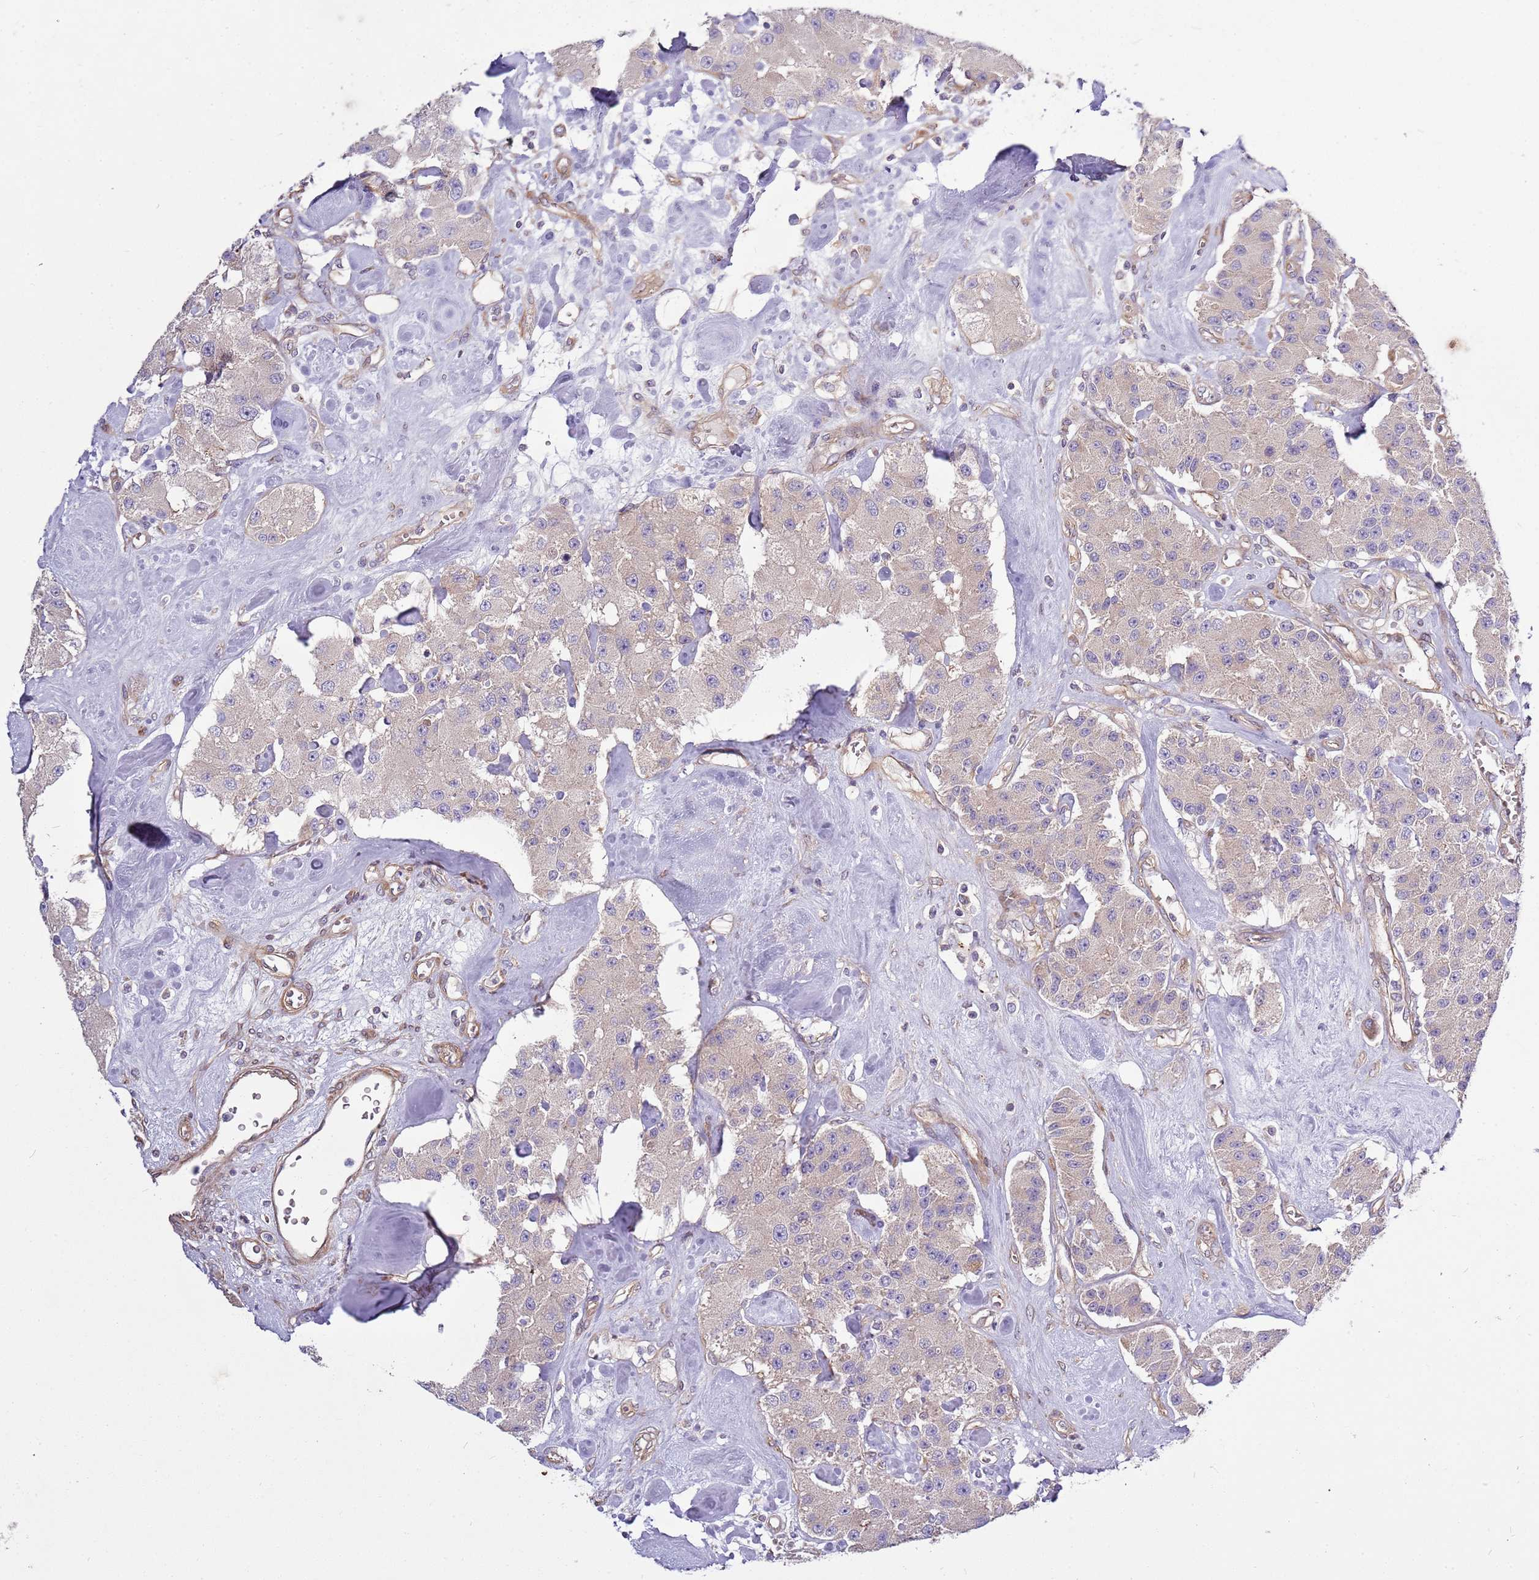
{"staining": {"intensity": "negative", "quantity": "none", "location": "none"}, "tissue": "carcinoid", "cell_type": "Tumor cells", "image_type": "cancer", "snomed": [{"axis": "morphology", "description": "Carcinoid, malignant, NOS"}, {"axis": "topography", "description": "Pancreas"}], "caption": "There is no significant expression in tumor cells of carcinoid.", "gene": "GNL1", "patient": {"sex": "male", "age": 41}}